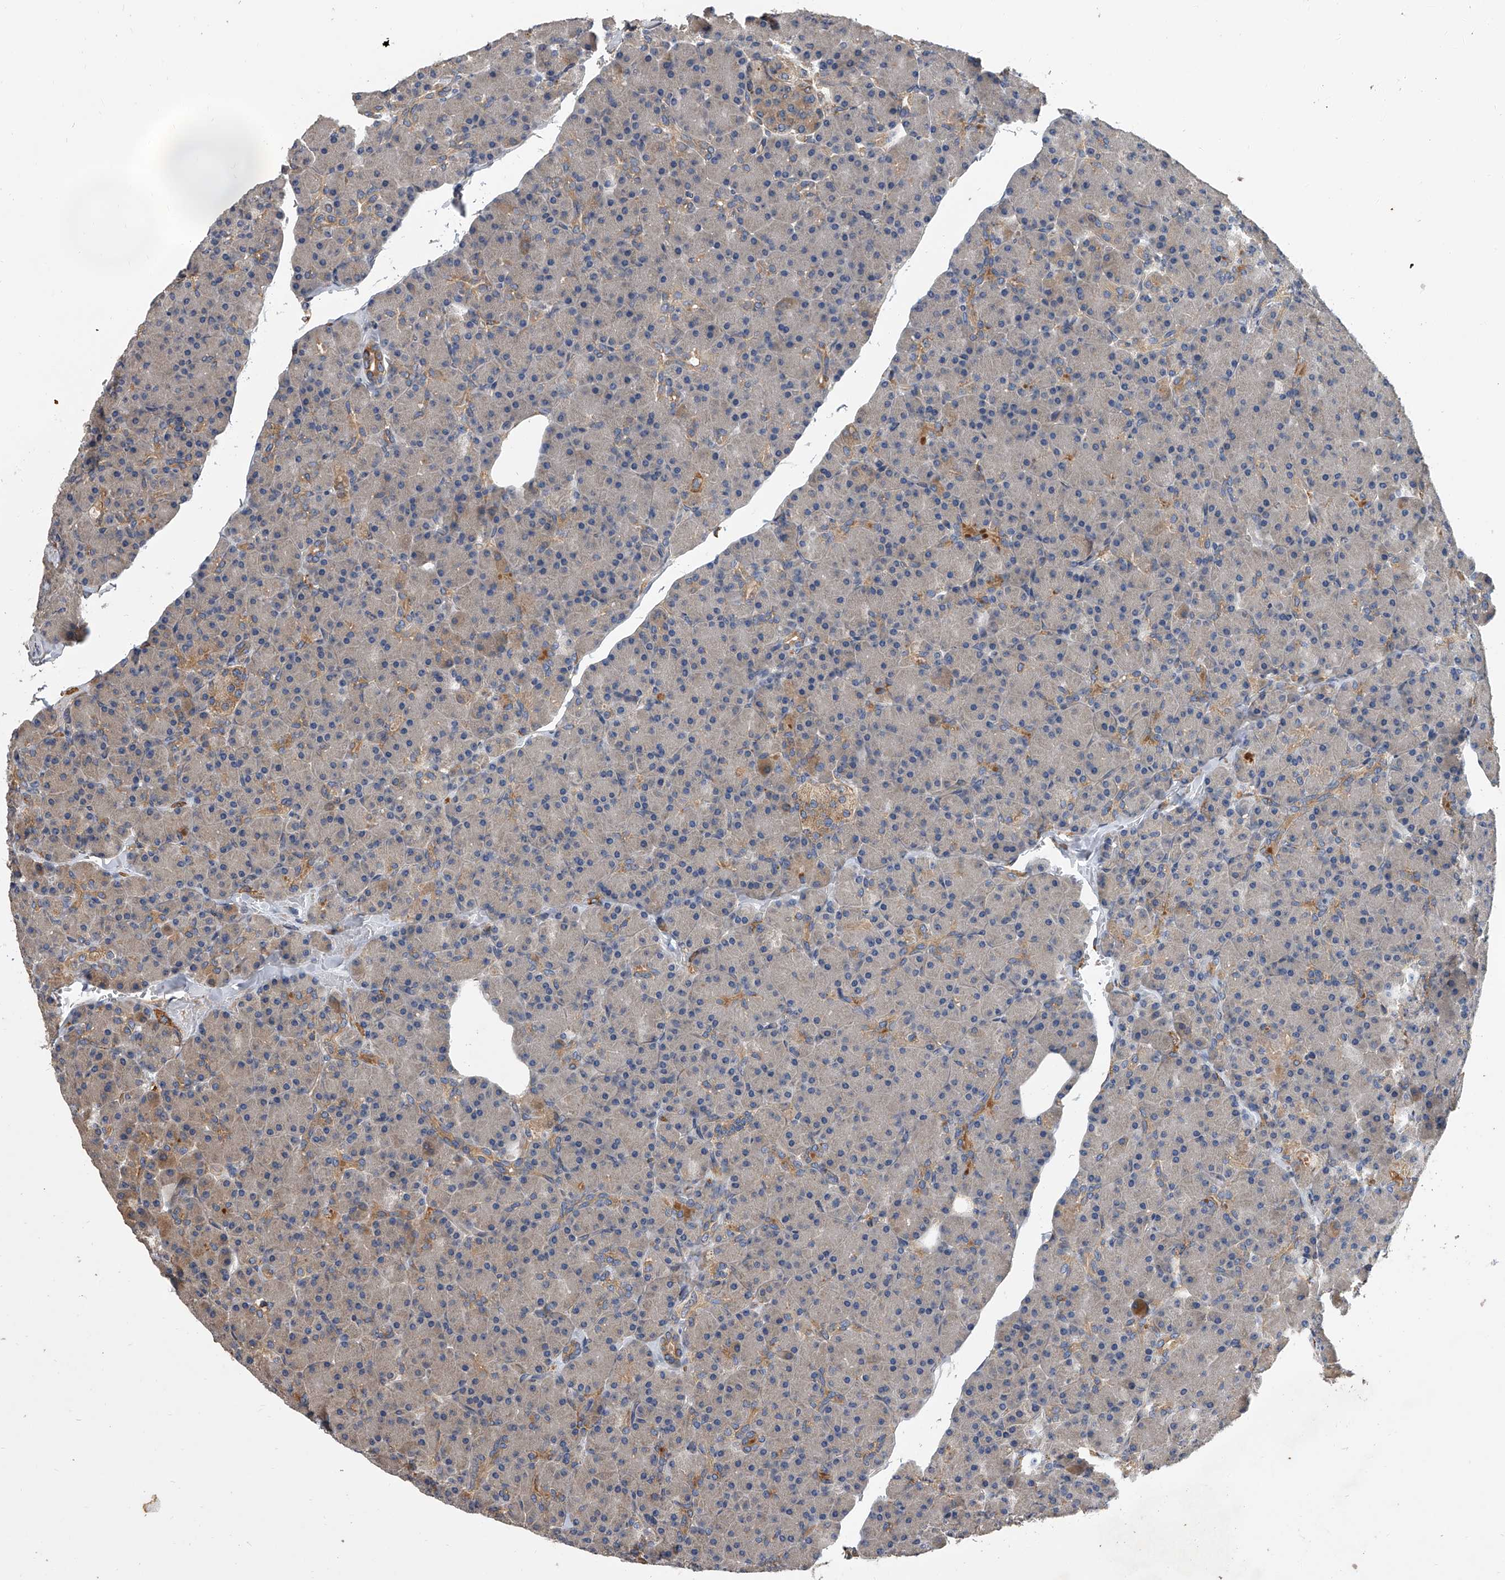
{"staining": {"intensity": "moderate", "quantity": "<25%", "location": "cytoplasmic/membranous"}, "tissue": "pancreas", "cell_type": "Exocrine glandular cells", "image_type": "normal", "snomed": [{"axis": "morphology", "description": "Normal tissue, NOS"}, {"axis": "topography", "description": "Pancreas"}], "caption": "Exocrine glandular cells reveal moderate cytoplasmic/membranous expression in approximately <25% of cells in unremarkable pancreas. Nuclei are stained in blue.", "gene": "EXOC4", "patient": {"sex": "female", "age": 43}}